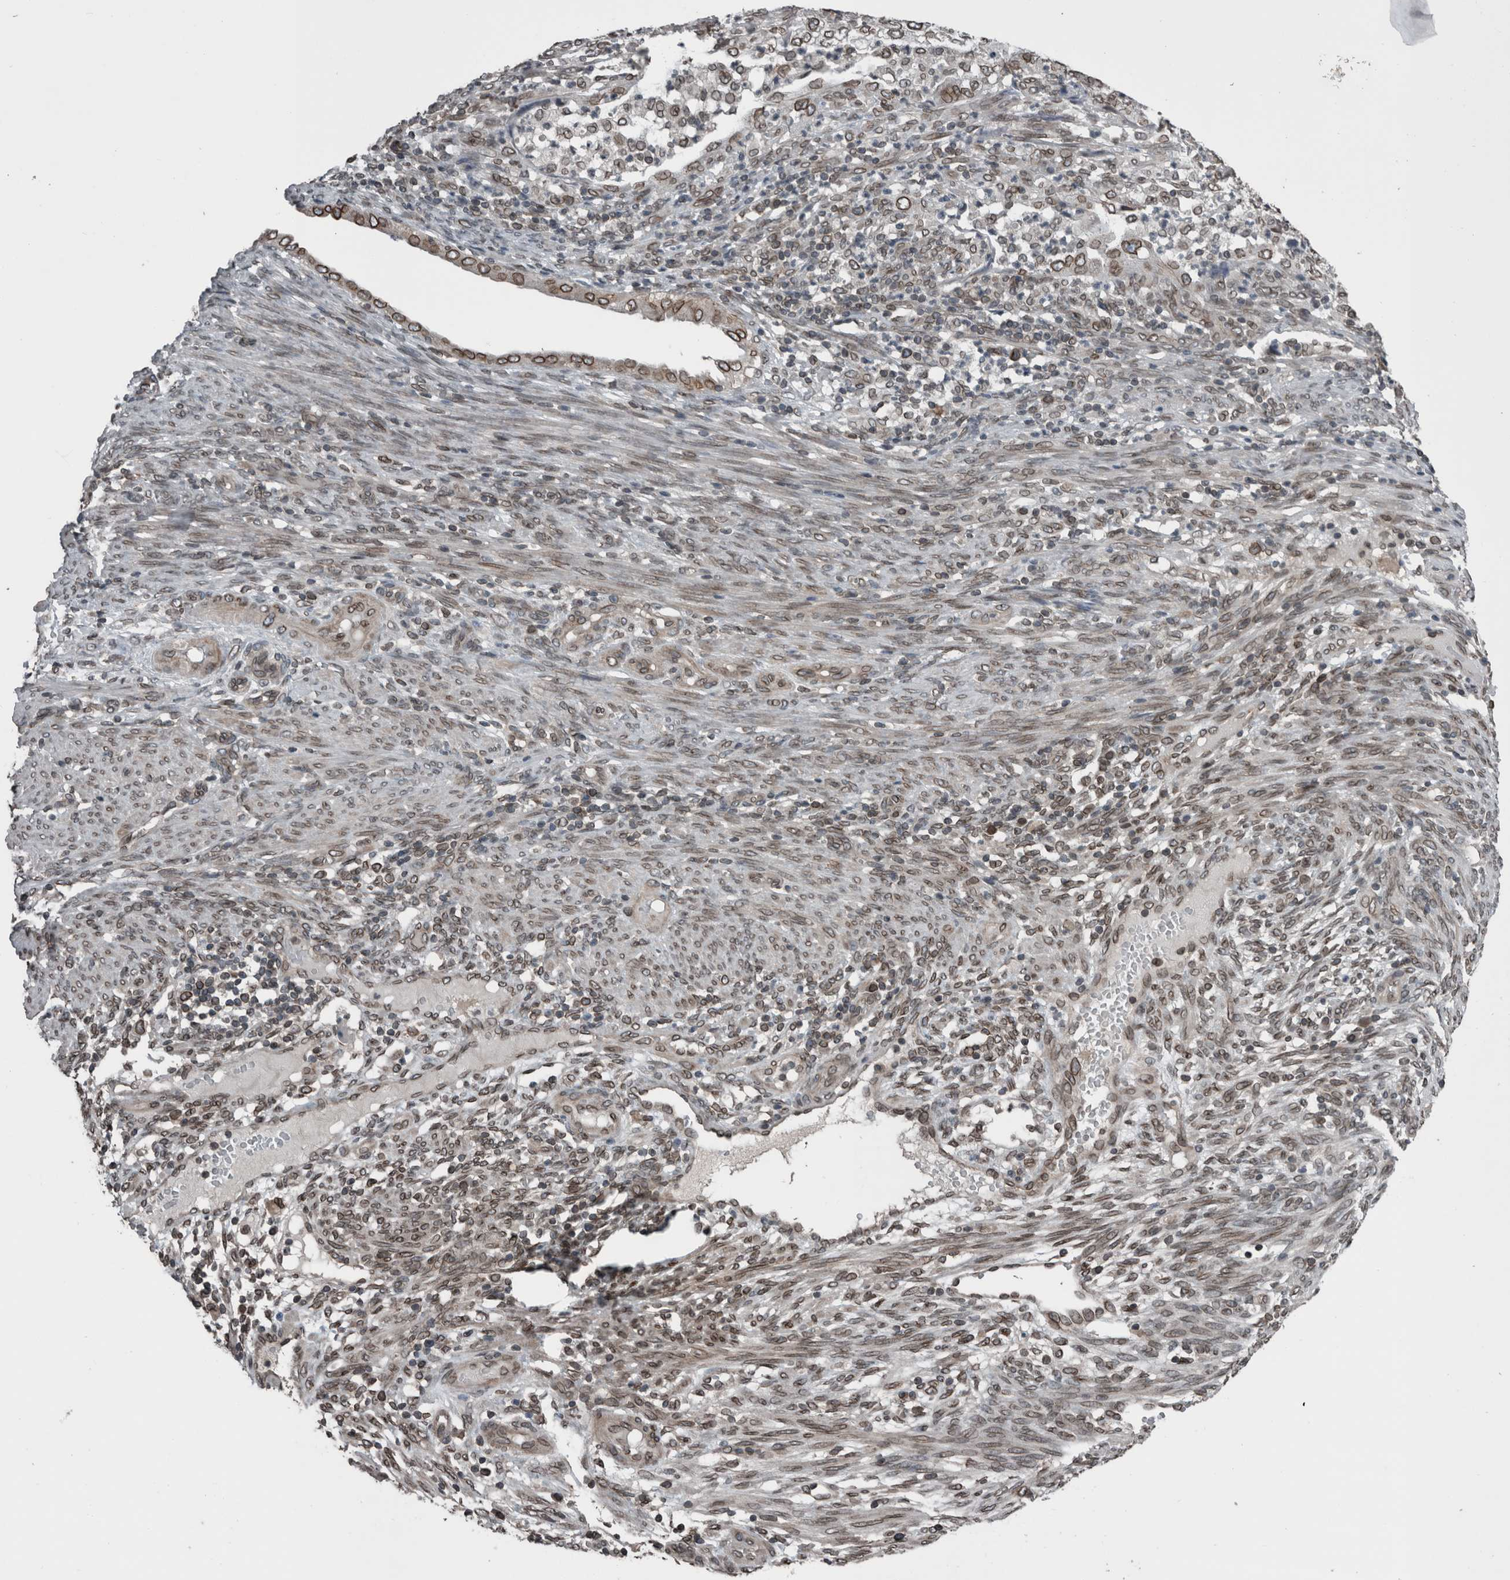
{"staining": {"intensity": "moderate", "quantity": ">75%", "location": "cytoplasmic/membranous,nuclear"}, "tissue": "endometrial cancer", "cell_type": "Tumor cells", "image_type": "cancer", "snomed": [{"axis": "morphology", "description": "Adenocarcinoma, NOS"}, {"axis": "topography", "description": "Endometrium"}], "caption": "This micrograph demonstrates immunohistochemistry staining of human endometrial cancer (adenocarcinoma), with medium moderate cytoplasmic/membranous and nuclear staining in approximately >75% of tumor cells.", "gene": "RANBP2", "patient": {"sex": "female", "age": 51}}